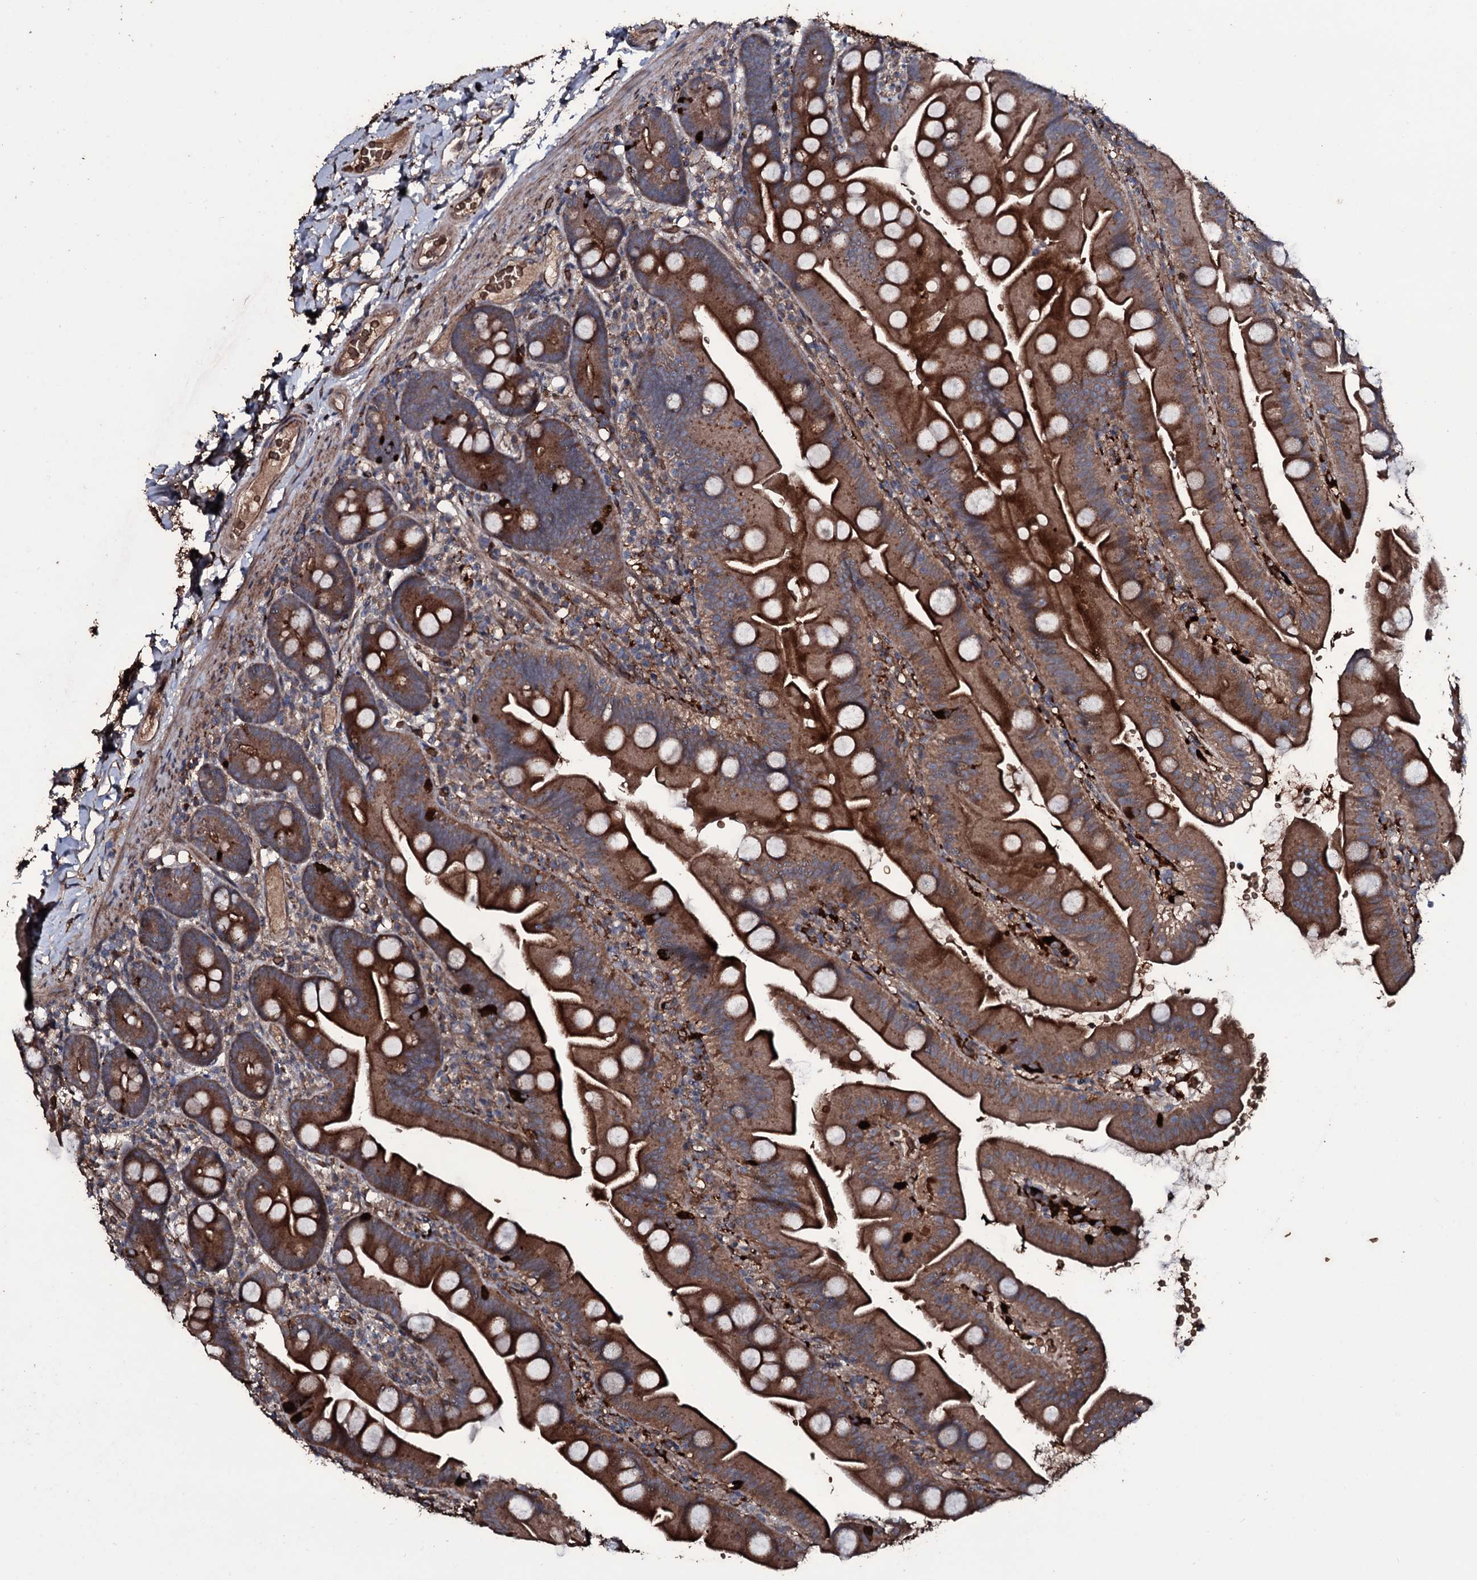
{"staining": {"intensity": "moderate", "quantity": ">75%", "location": "cytoplasmic/membranous"}, "tissue": "small intestine", "cell_type": "Glandular cells", "image_type": "normal", "snomed": [{"axis": "morphology", "description": "Normal tissue, NOS"}, {"axis": "topography", "description": "Small intestine"}], "caption": "Immunohistochemistry micrograph of benign small intestine: human small intestine stained using immunohistochemistry demonstrates medium levels of moderate protein expression localized specifically in the cytoplasmic/membranous of glandular cells, appearing as a cytoplasmic/membranous brown color.", "gene": "ZSWIM8", "patient": {"sex": "female", "age": 68}}